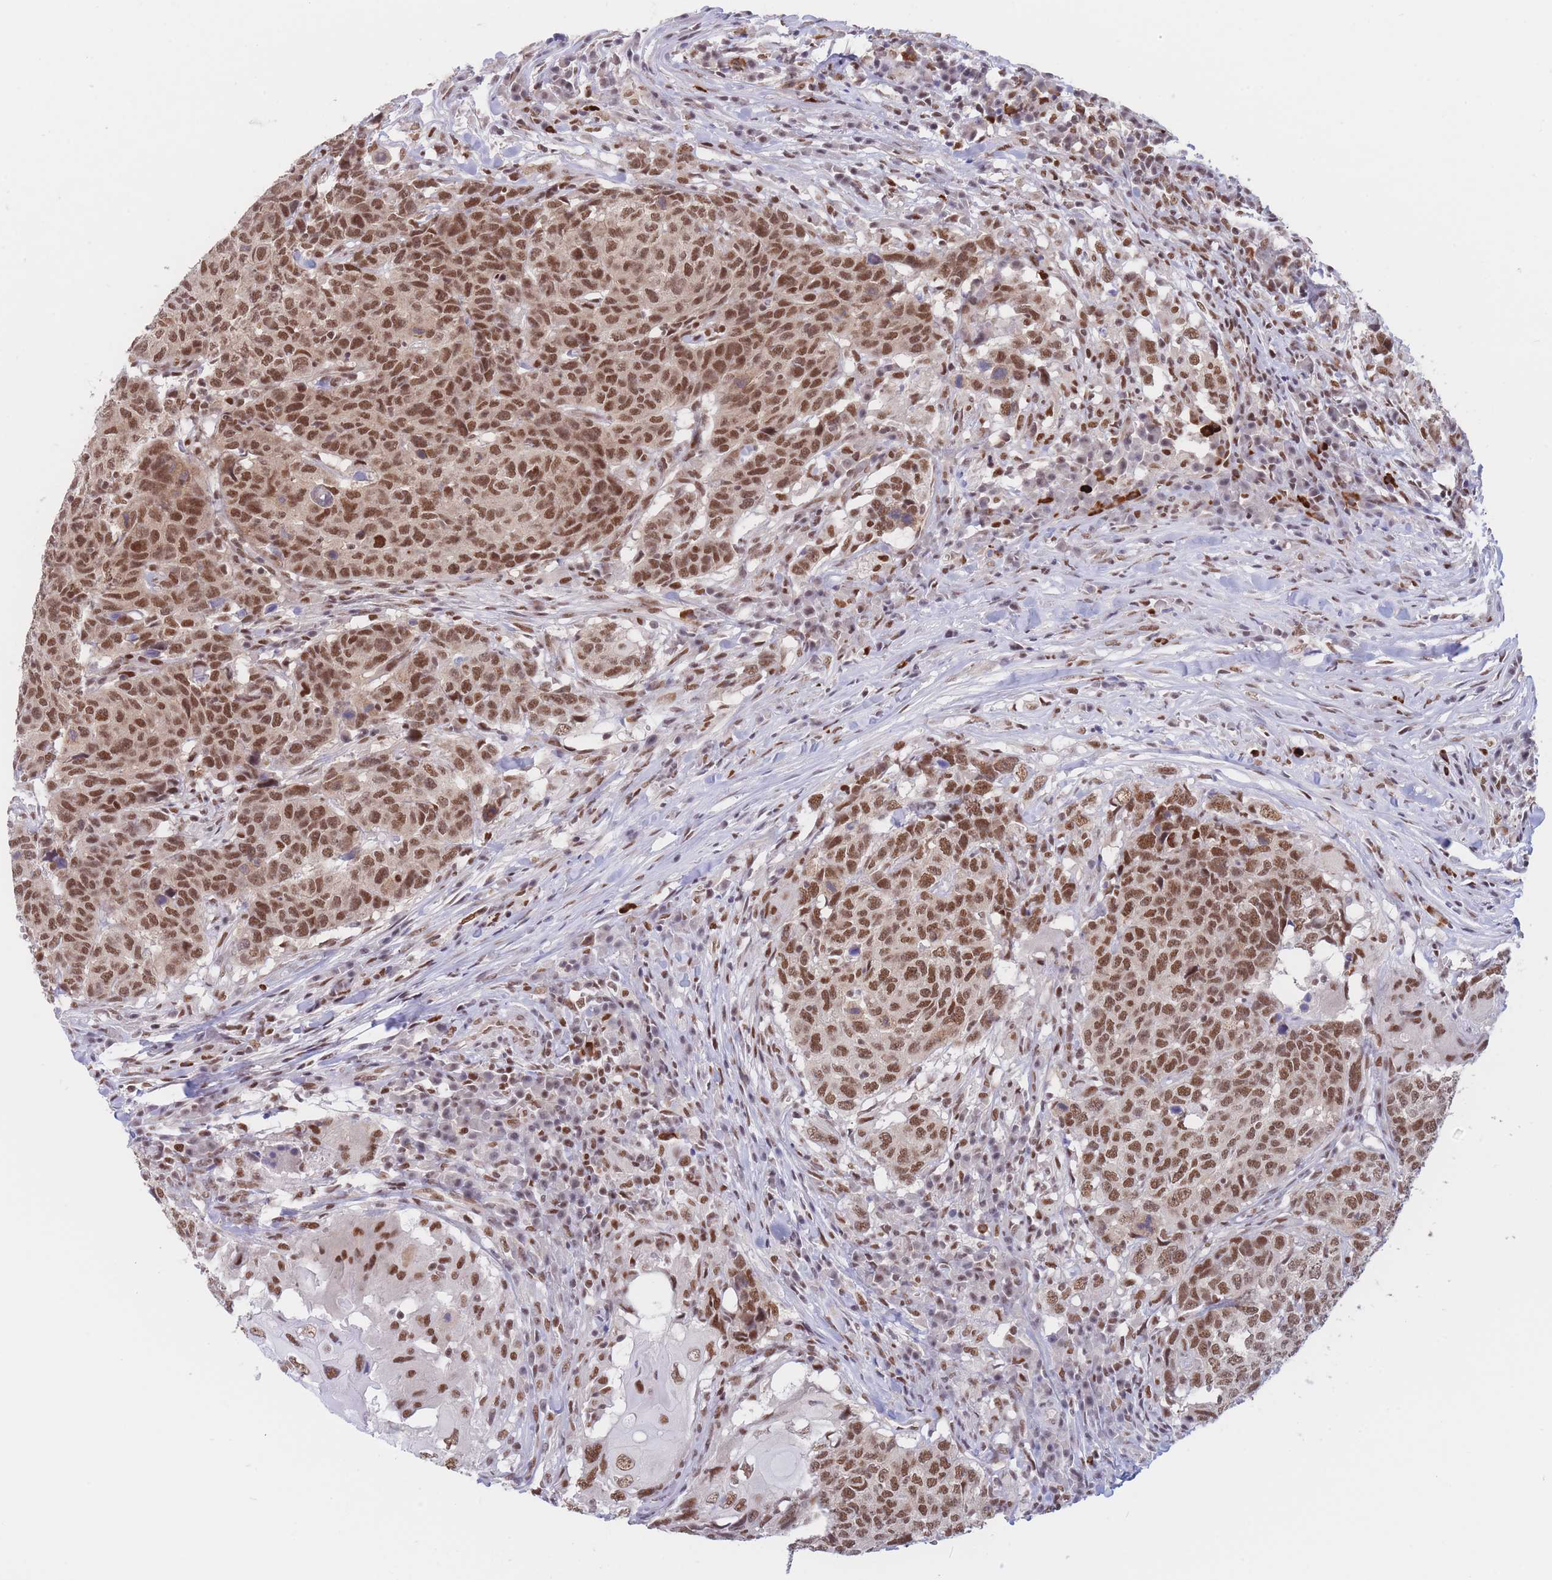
{"staining": {"intensity": "strong", "quantity": ">75%", "location": "nuclear"}, "tissue": "head and neck cancer", "cell_type": "Tumor cells", "image_type": "cancer", "snomed": [{"axis": "morphology", "description": "Normal tissue, NOS"}, {"axis": "morphology", "description": "Squamous cell carcinoma, NOS"}, {"axis": "topography", "description": "Skeletal muscle"}, {"axis": "topography", "description": "Vascular tissue"}, {"axis": "topography", "description": "Peripheral nerve tissue"}, {"axis": "topography", "description": "Head-Neck"}], "caption": "This photomicrograph exhibits IHC staining of human head and neck squamous cell carcinoma, with high strong nuclear staining in about >75% of tumor cells.", "gene": "SMAD9", "patient": {"sex": "male", "age": 66}}